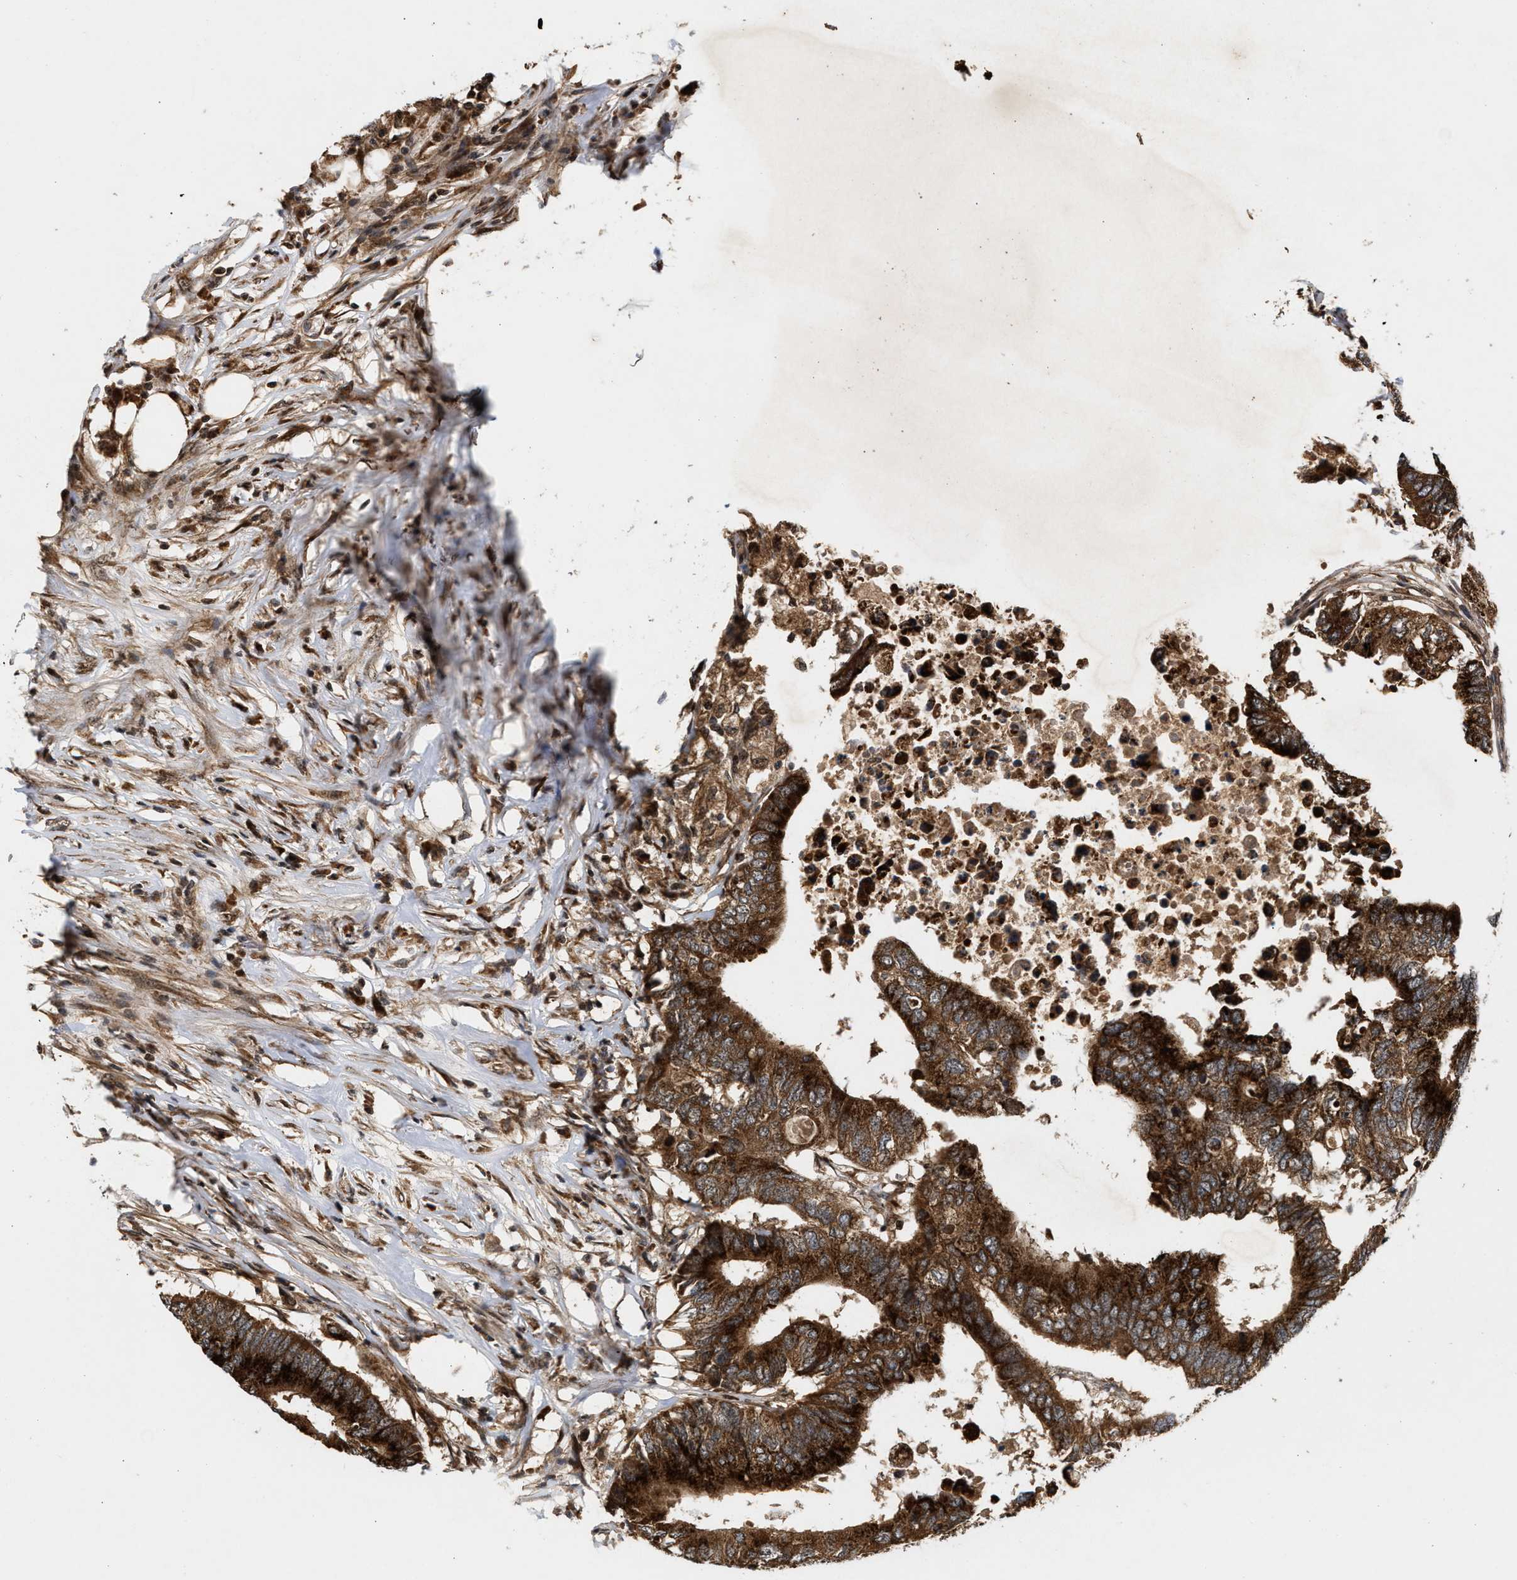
{"staining": {"intensity": "strong", "quantity": ">75%", "location": "cytoplasmic/membranous"}, "tissue": "colorectal cancer", "cell_type": "Tumor cells", "image_type": "cancer", "snomed": [{"axis": "morphology", "description": "Adenocarcinoma, NOS"}, {"axis": "topography", "description": "Colon"}], "caption": "Adenocarcinoma (colorectal) tissue demonstrates strong cytoplasmic/membranous positivity in approximately >75% of tumor cells, visualized by immunohistochemistry. The staining is performed using DAB (3,3'-diaminobenzidine) brown chromogen to label protein expression. The nuclei are counter-stained blue using hematoxylin.", "gene": "CFLAR", "patient": {"sex": "male", "age": 71}}